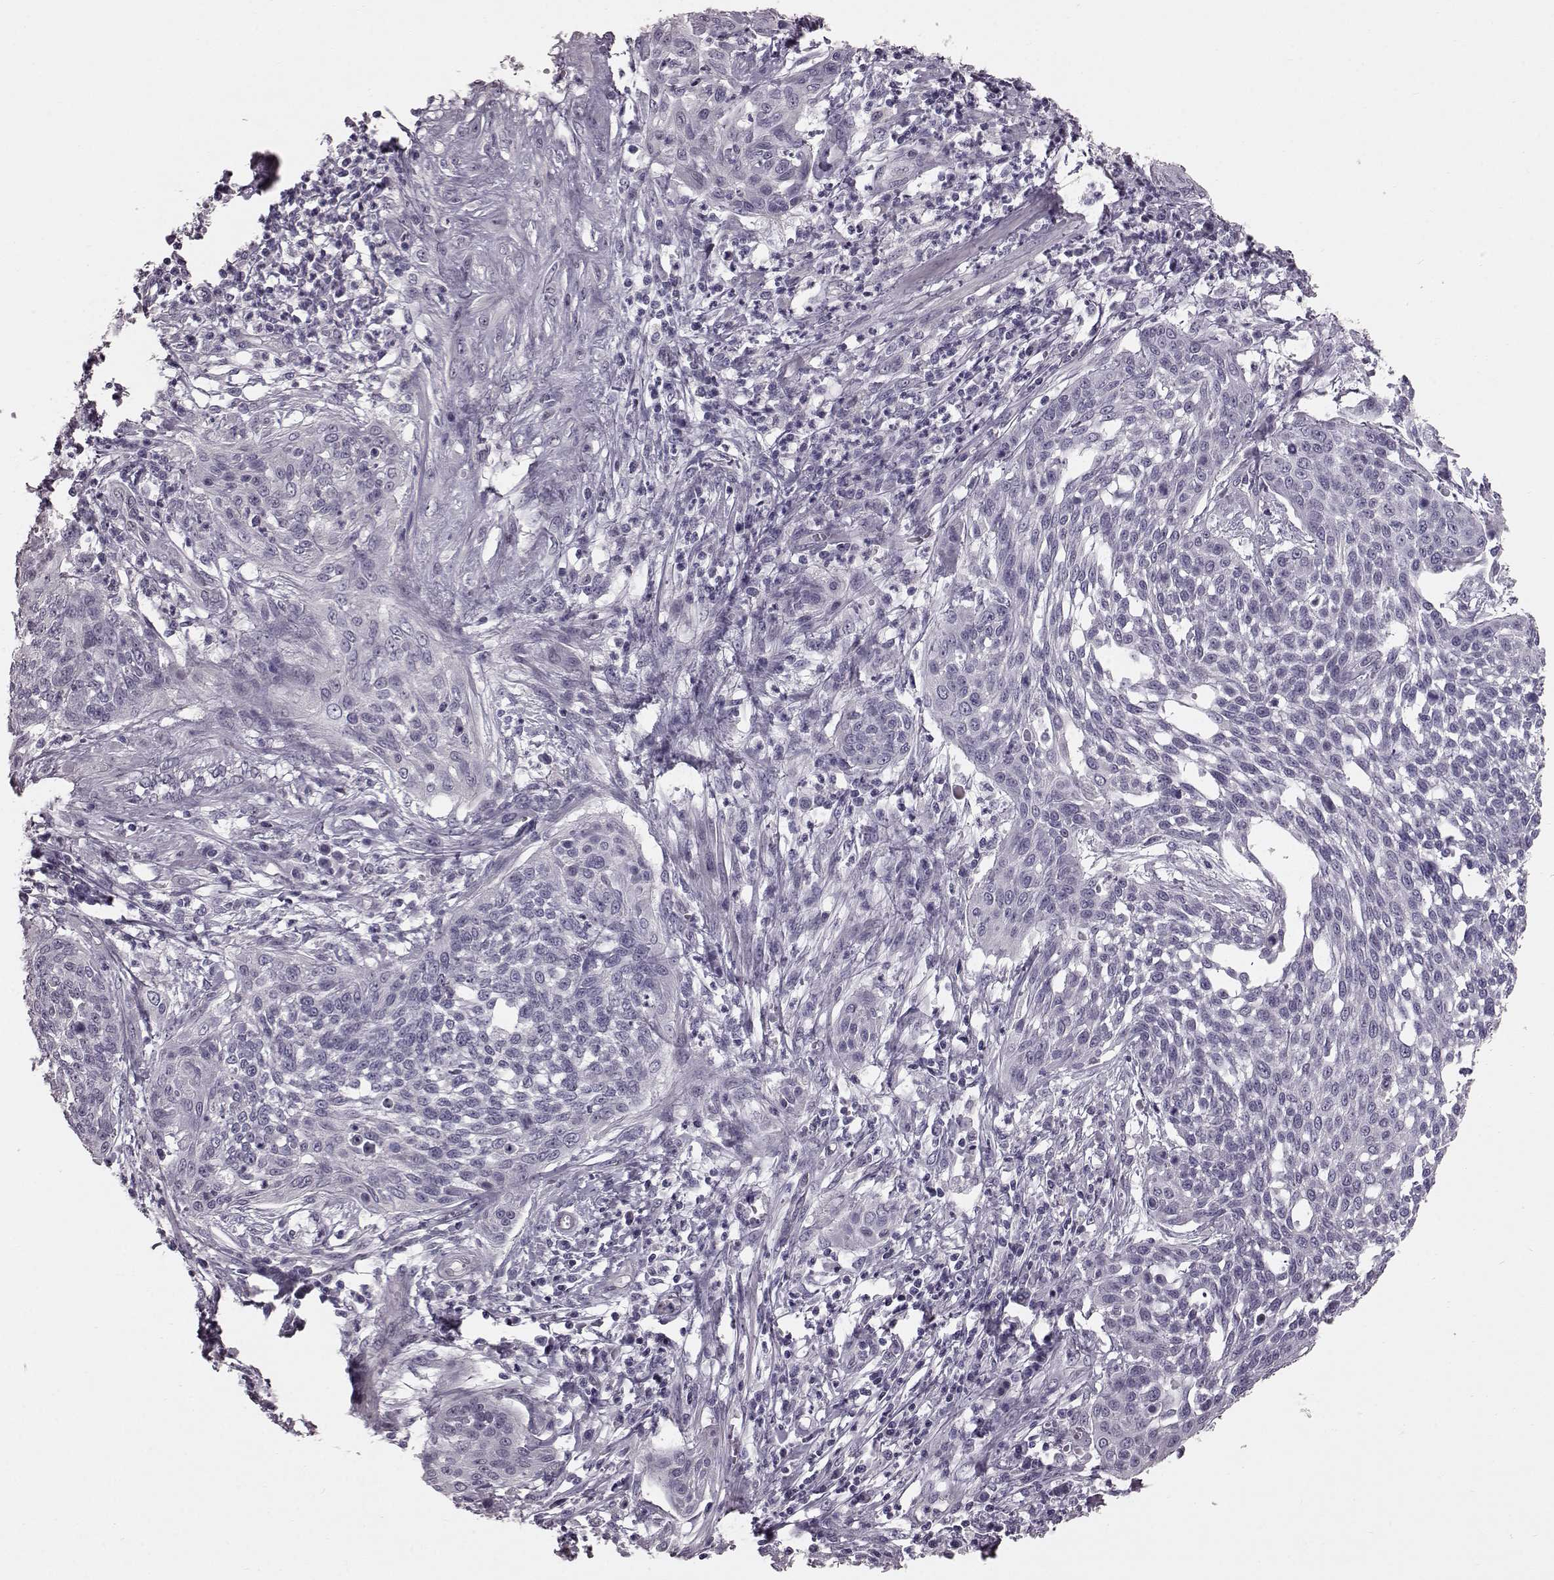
{"staining": {"intensity": "negative", "quantity": "none", "location": "none"}, "tissue": "cervical cancer", "cell_type": "Tumor cells", "image_type": "cancer", "snomed": [{"axis": "morphology", "description": "Squamous cell carcinoma, NOS"}, {"axis": "topography", "description": "Cervix"}], "caption": "Photomicrograph shows no protein staining in tumor cells of cervical cancer (squamous cell carcinoma) tissue.", "gene": "TCHHL1", "patient": {"sex": "female", "age": 34}}